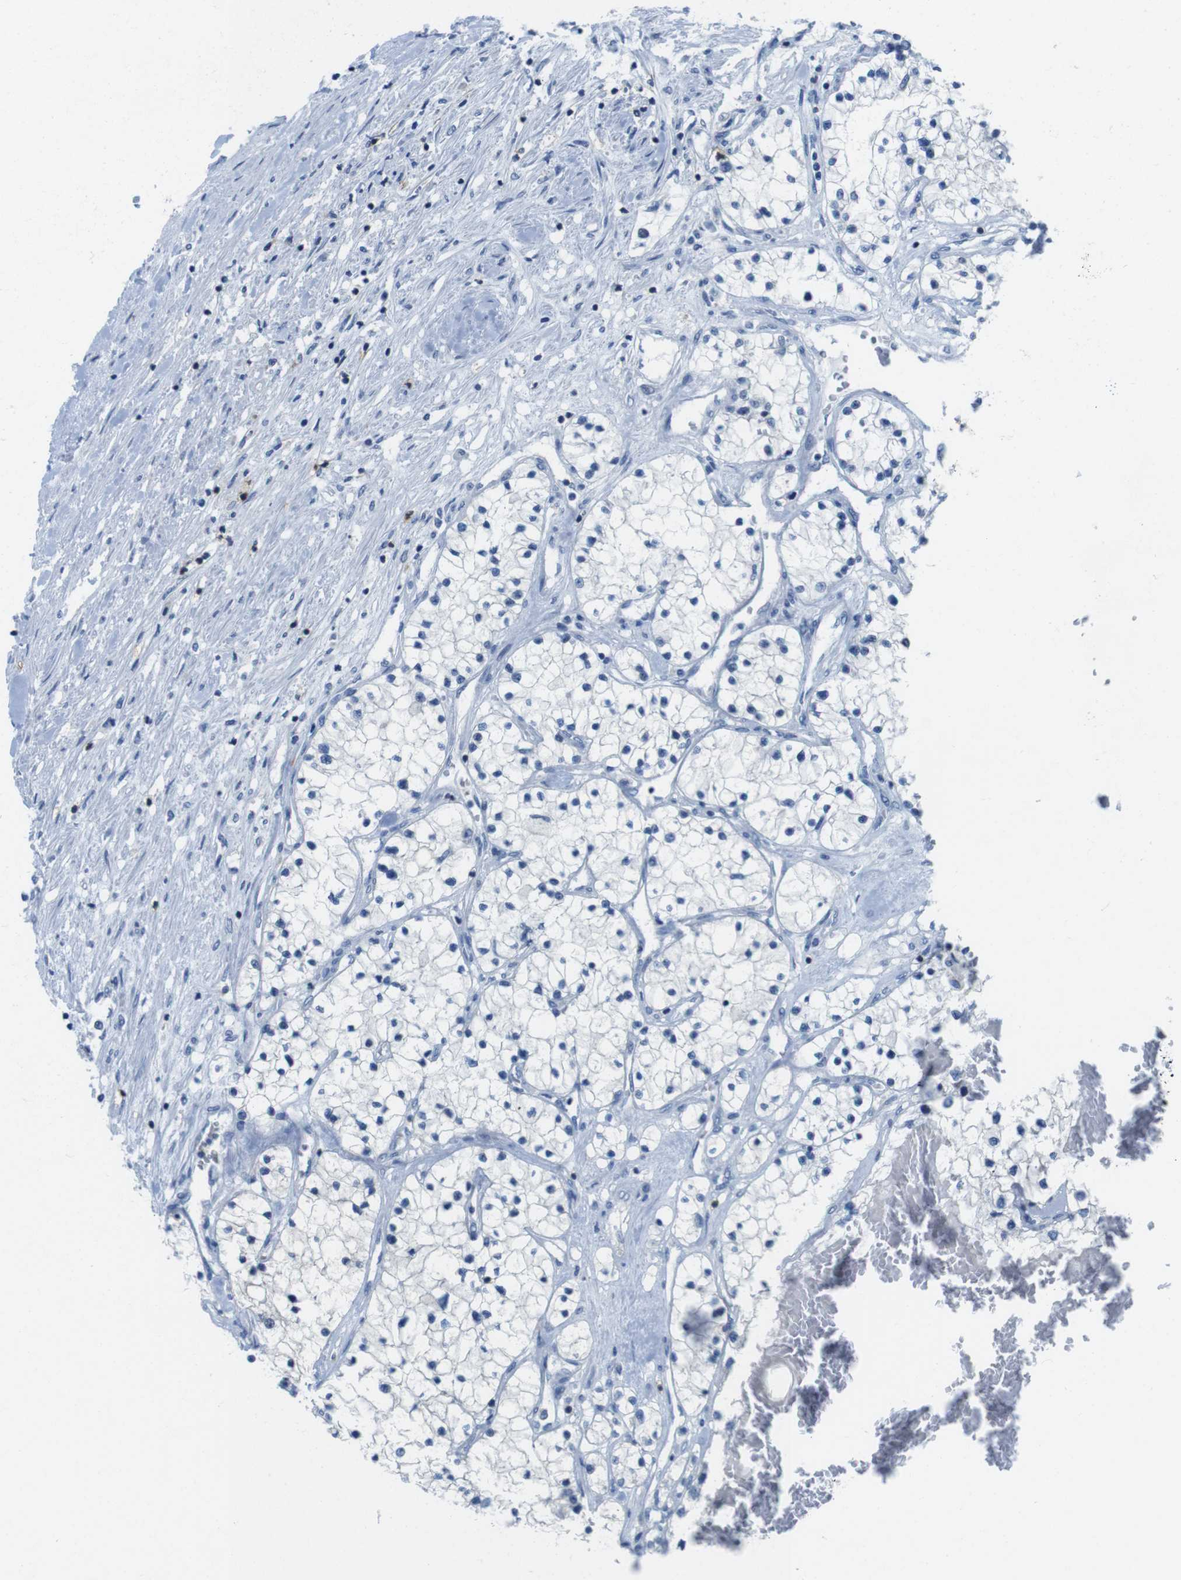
{"staining": {"intensity": "negative", "quantity": "none", "location": "none"}, "tissue": "renal cancer", "cell_type": "Tumor cells", "image_type": "cancer", "snomed": [{"axis": "morphology", "description": "Adenocarcinoma, NOS"}, {"axis": "topography", "description": "Kidney"}], "caption": "Photomicrograph shows no significant protein positivity in tumor cells of renal adenocarcinoma.", "gene": "CD5", "patient": {"sex": "male", "age": 68}}